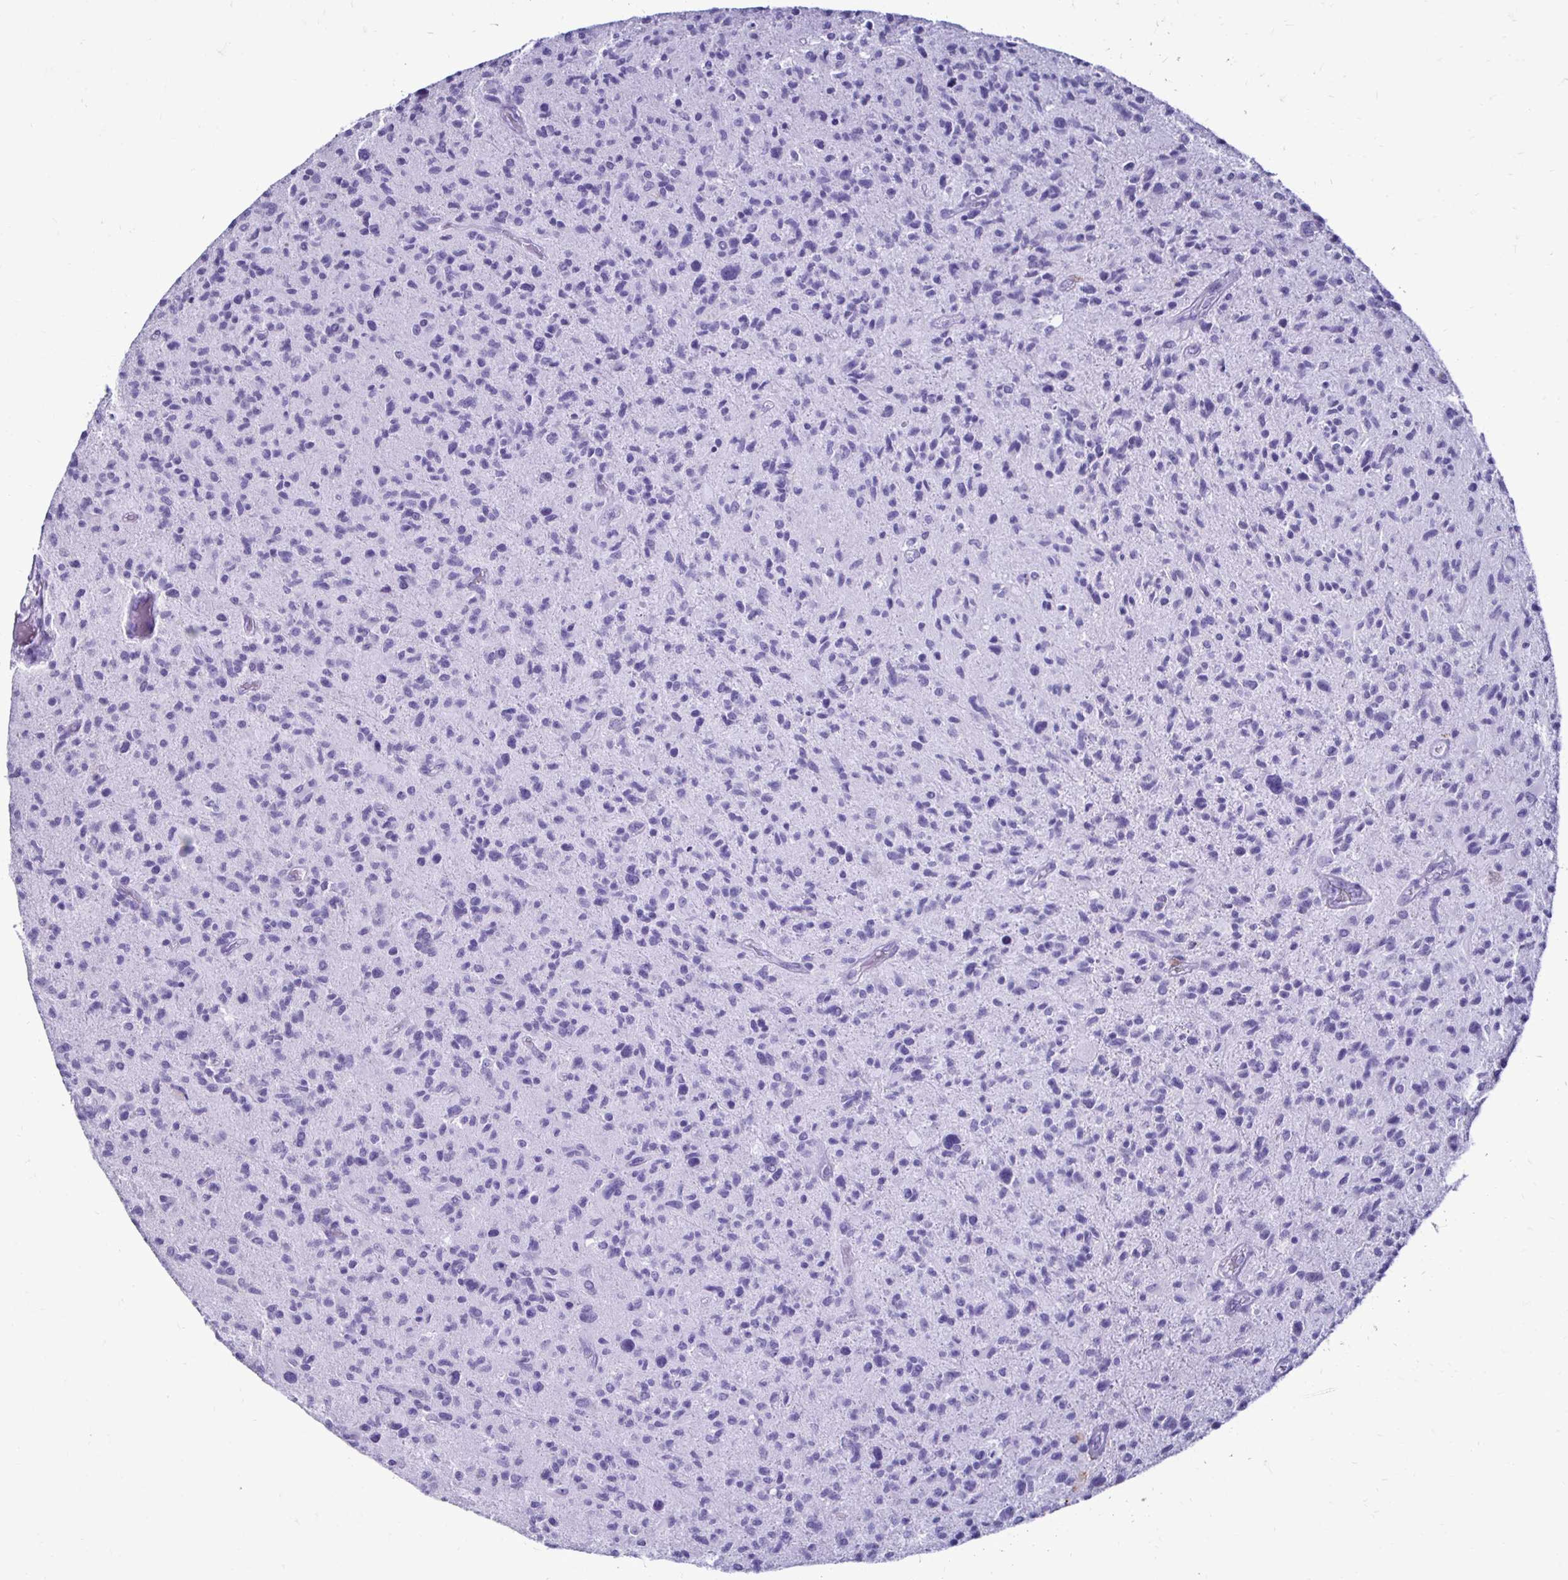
{"staining": {"intensity": "negative", "quantity": "none", "location": "none"}, "tissue": "glioma", "cell_type": "Tumor cells", "image_type": "cancer", "snomed": [{"axis": "morphology", "description": "Glioma, malignant, High grade"}, {"axis": "topography", "description": "Brain"}], "caption": "Protein analysis of malignant glioma (high-grade) displays no significant staining in tumor cells.", "gene": "CST5", "patient": {"sex": "female", "age": 70}}